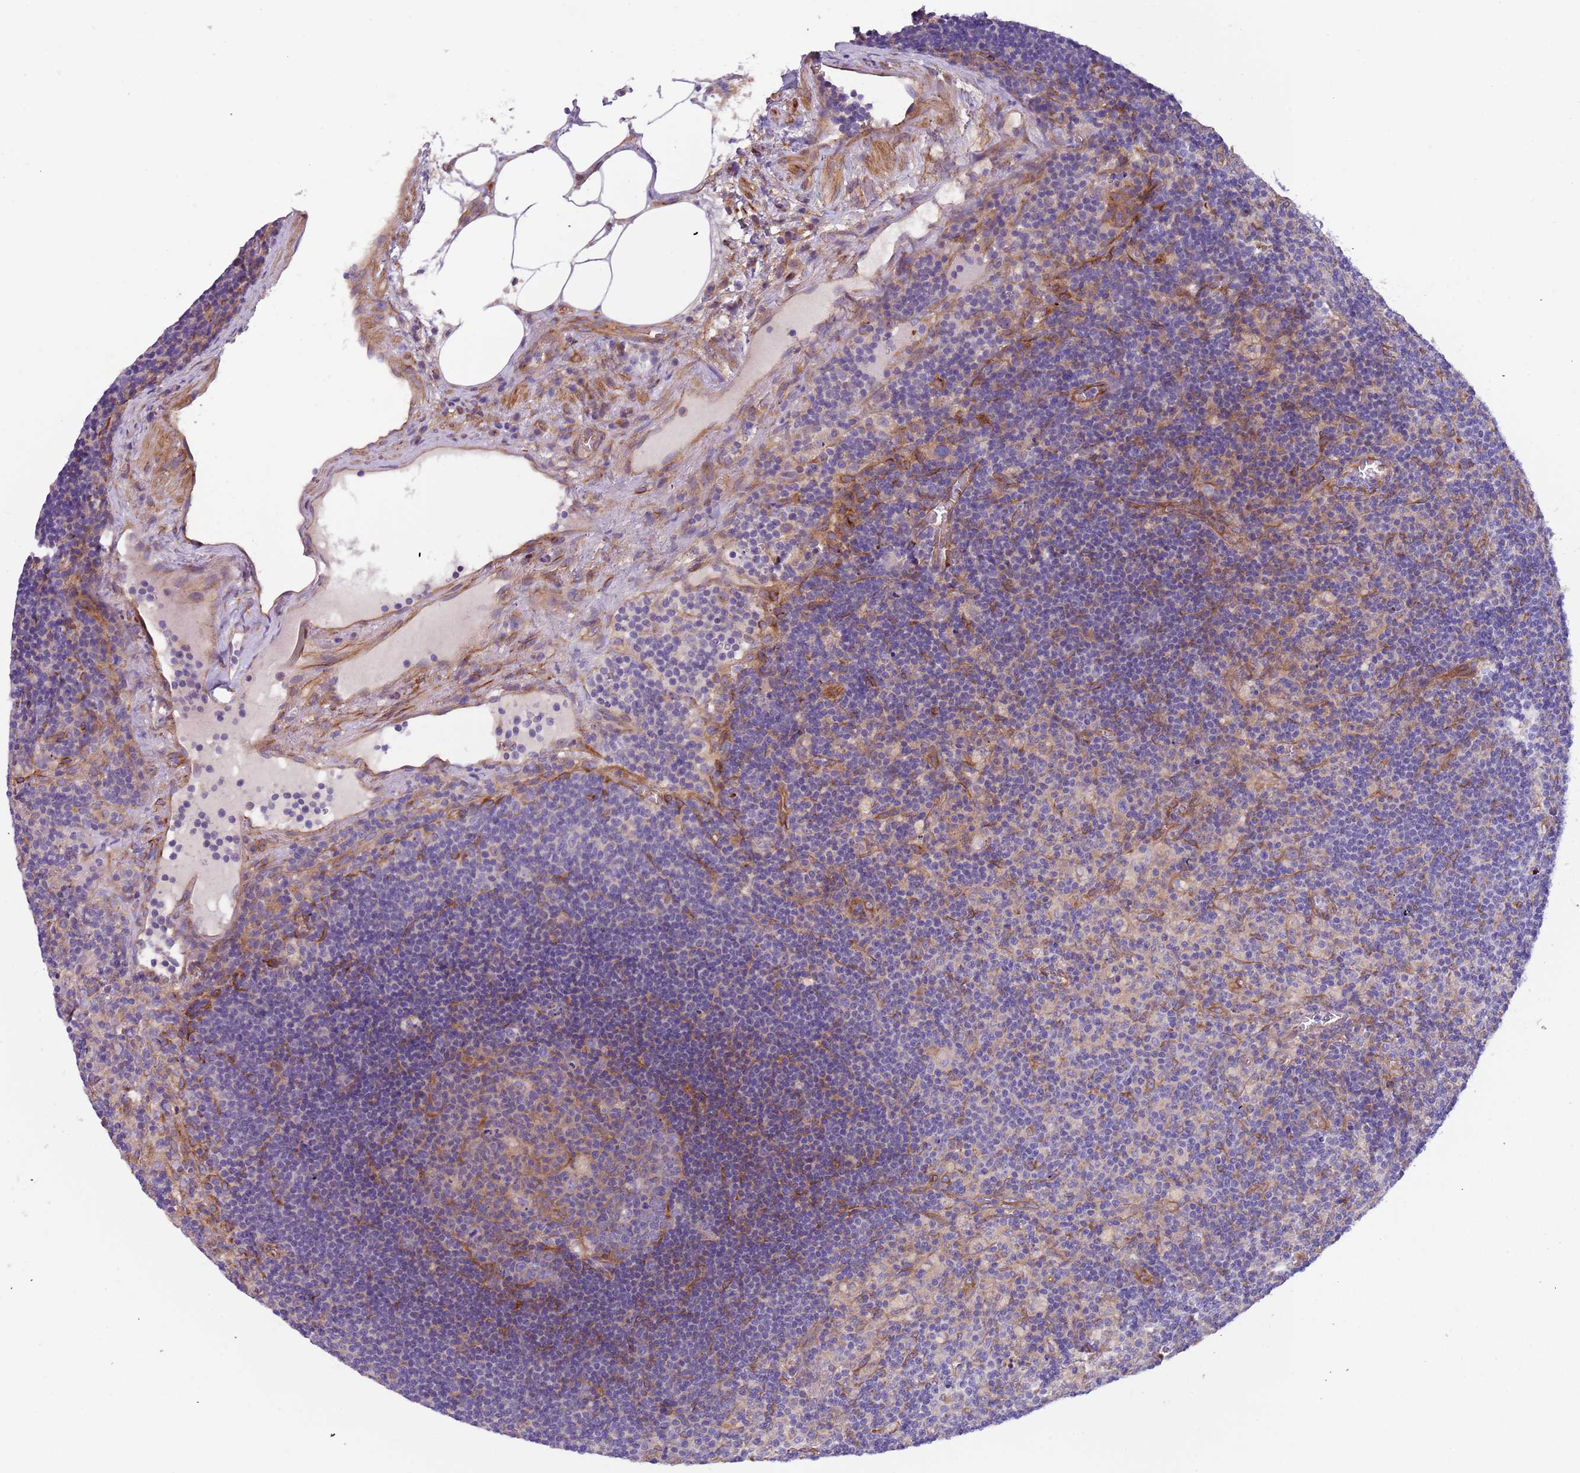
{"staining": {"intensity": "negative", "quantity": "none", "location": "none"}, "tissue": "lymph node", "cell_type": "Germinal center cells", "image_type": "normal", "snomed": [{"axis": "morphology", "description": "Normal tissue, NOS"}, {"axis": "topography", "description": "Lymph node"}], "caption": "Lymph node stained for a protein using IHC displays no expression germinal center cells.", "gene": "LAMB4", "patient": {"sex": "male", "age": 69}}